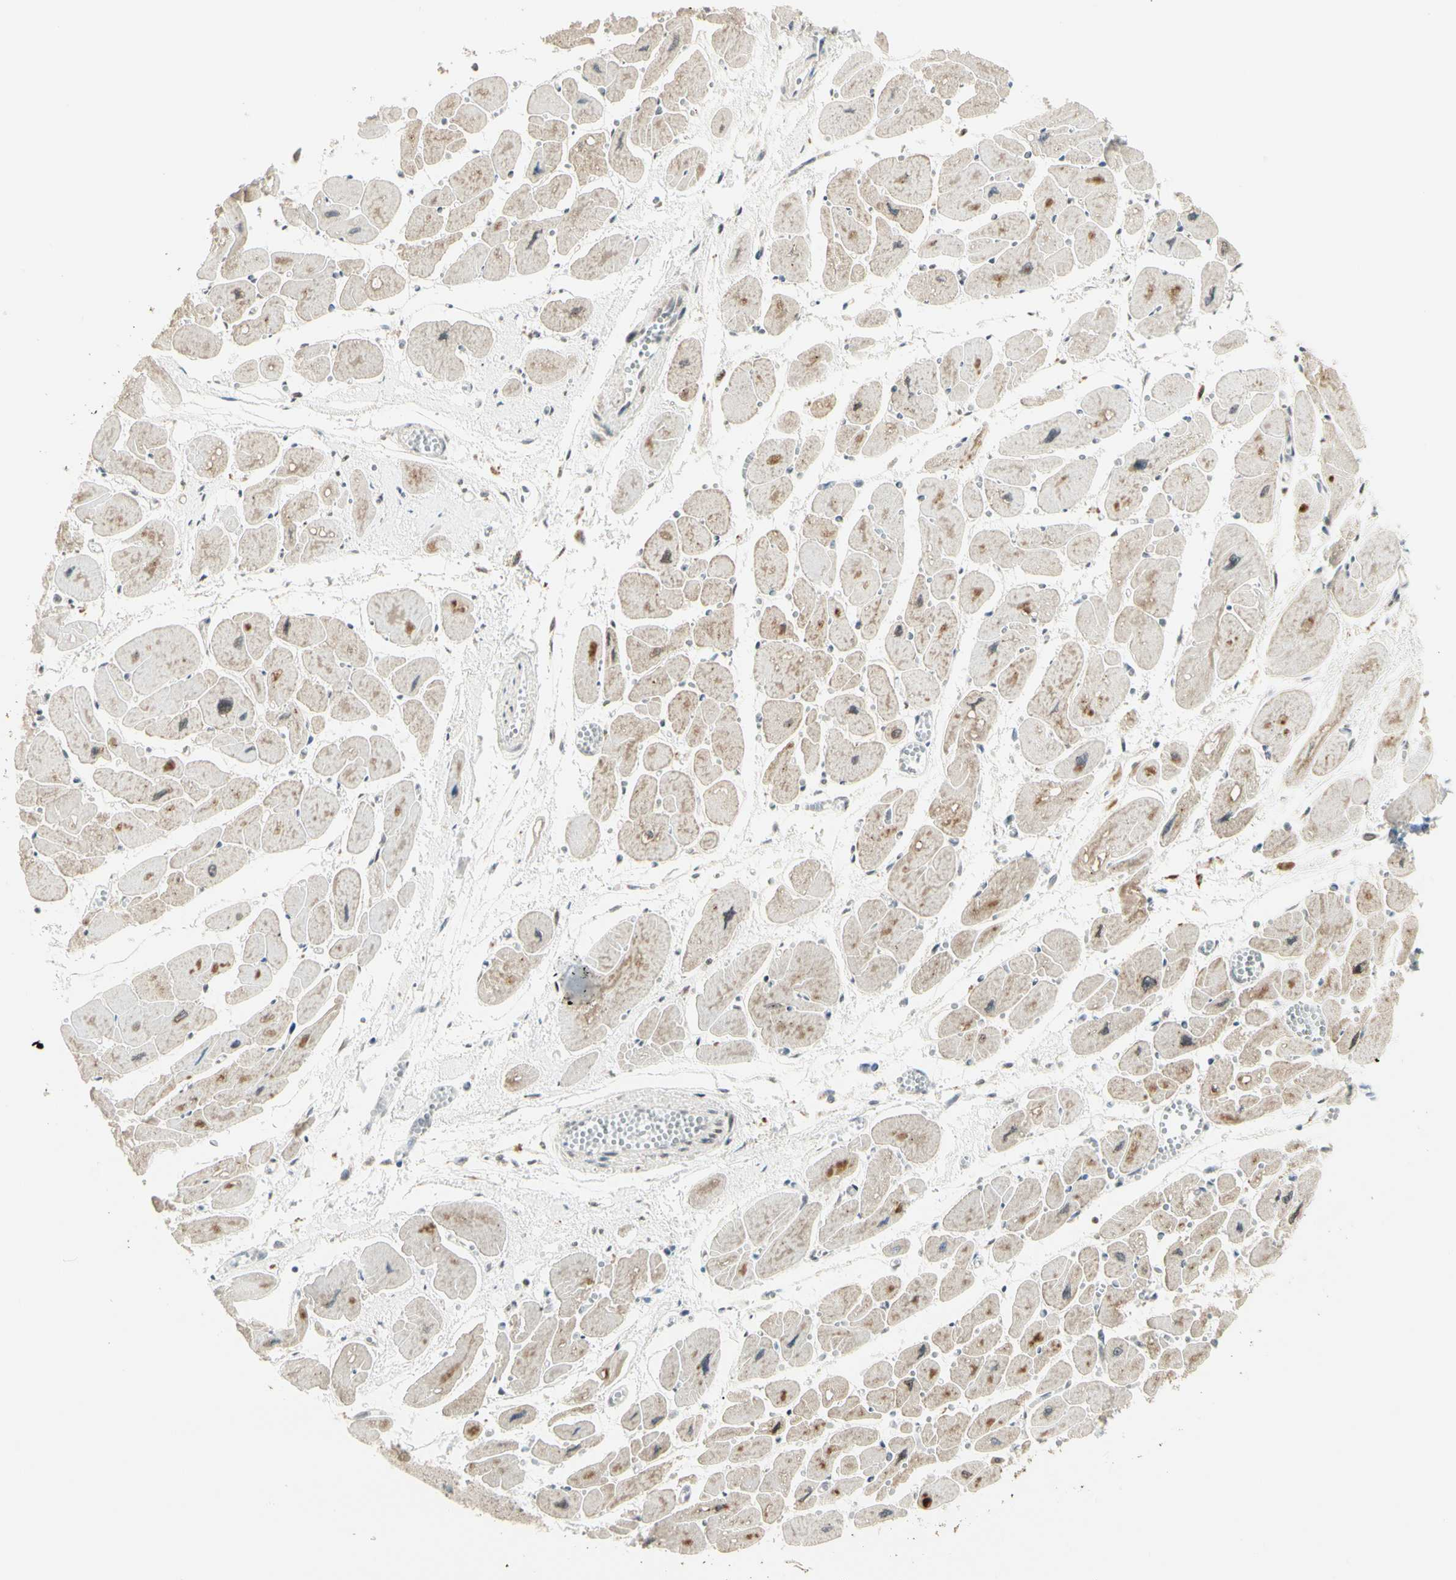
{"staining": {"intensity": "moderate", "quantity": ">75%", "location": "cytoplasmic/membranous"}, "tissue": "heart muscle", "cell_type": "Cardiomyocytes", "image_type": "normal", "snomed": [{"axis": "morphology", "description": "Normal tissue, NOS"}, {"axis": "topography", "description": "Heart"}], "caption": "A medium amount of moderate cytoplasmic/membranous expression is present in approximately >75% of cardiomyocytes in benign heart muscle. The staining is performed using DAB brown chromogen to label protein expression. The nuclei are counter-stained blue using hematoxylin.", "gene": "ATXN1", "patient": {"sex": "female", "age": 54}}